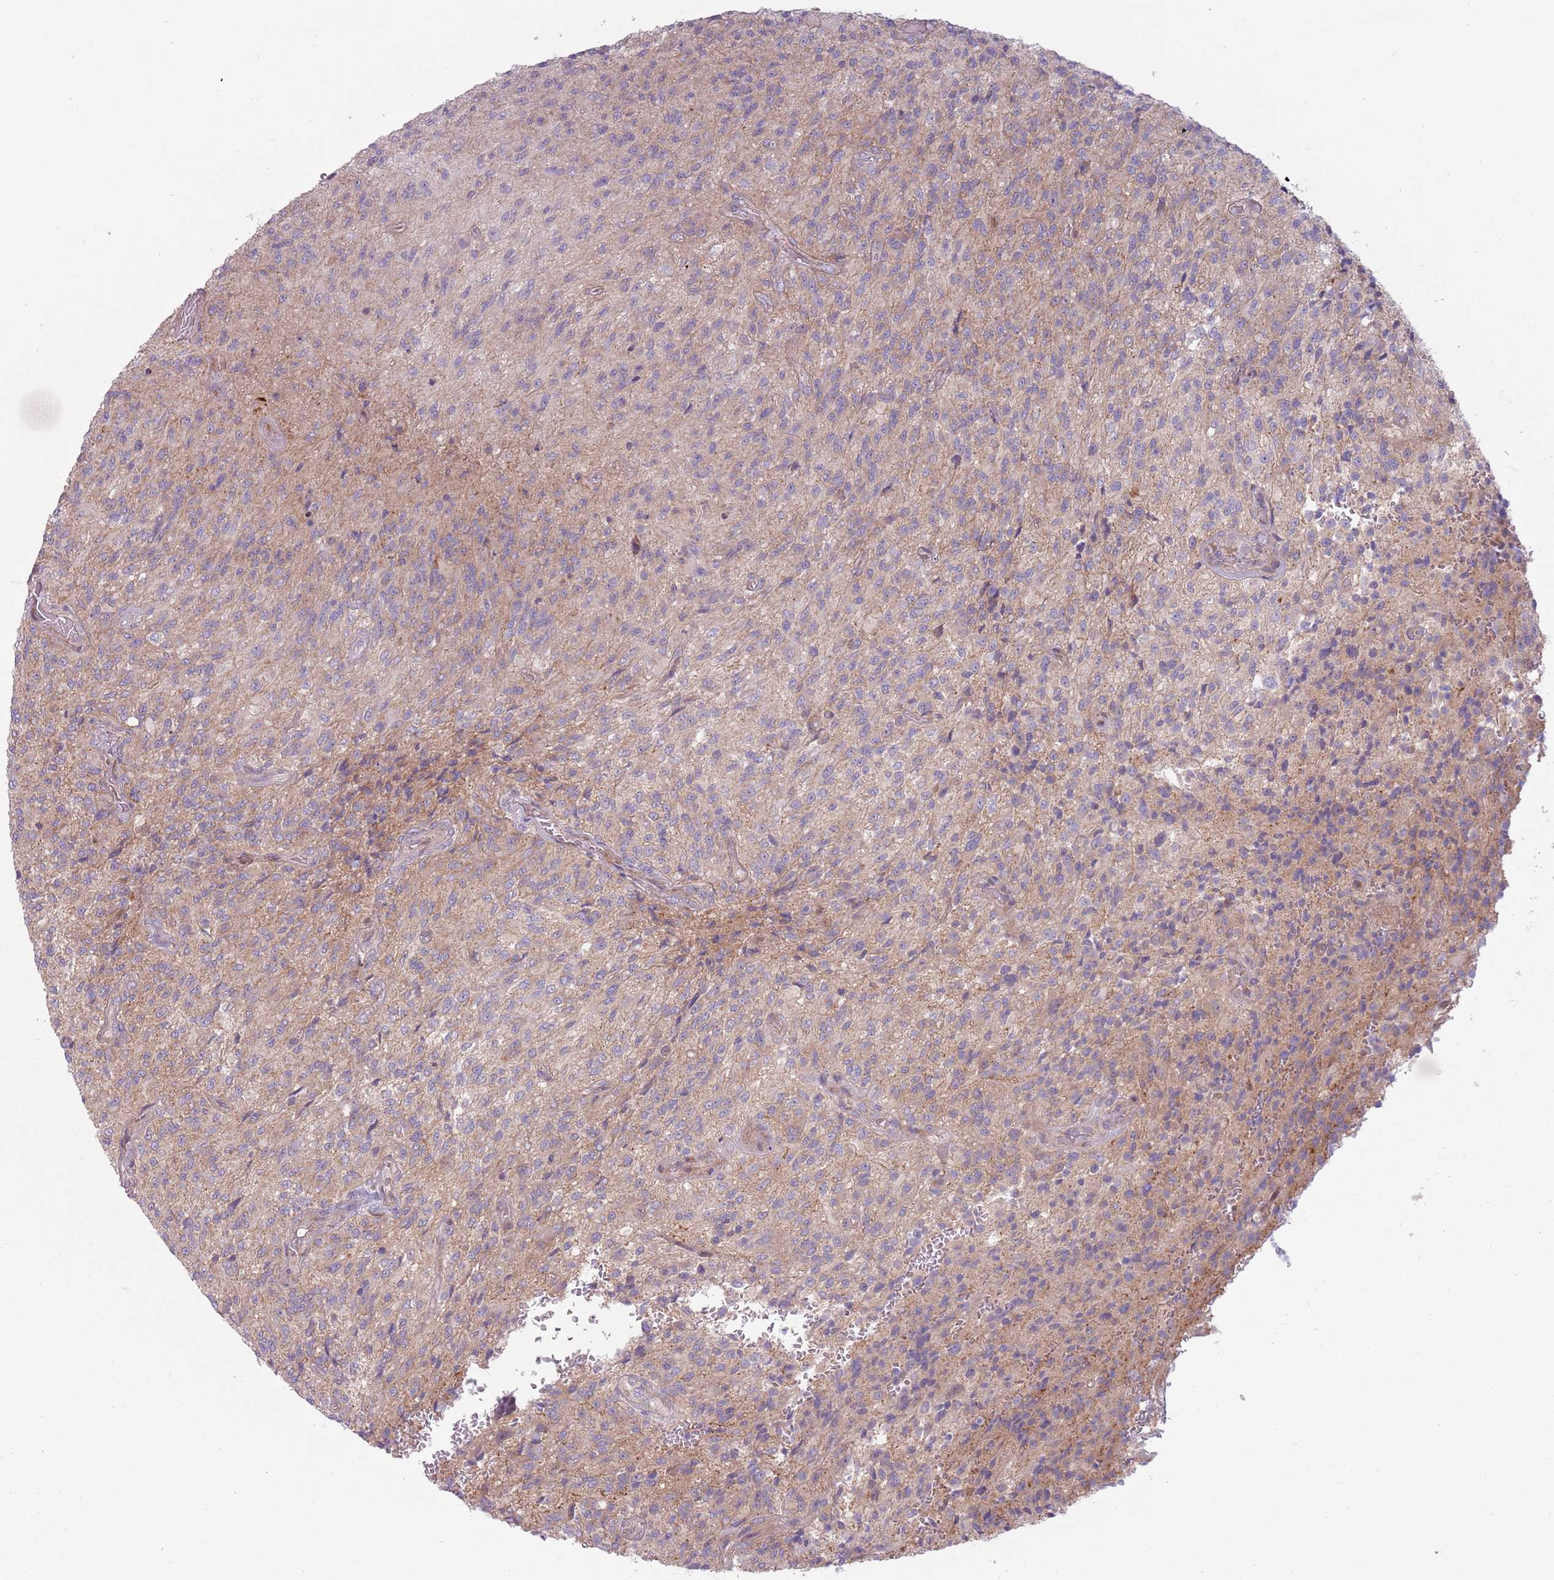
{"staining": {"intensity": "negative", "quantity": "none", "location": "none"}, "tissue": "glioma", "cell_type": "Tumor cells", "image_type": "cancer", "snomed": [{"axis": "morphology", "description": "Normal tissue, NOS"}, {"axis": "morphology", "description": "Glioma, malignant, High grade"}, {"axis": "topography", "description": "Cerebral cortex"}], "caption": "Malignant high-grade glioma was stained to show a protein in brown. There is no significant positivity in tumor cells. Nuclei are stained in blue.", "gene": "CCDC150", "patient": {"sex": "male", "age": 56}}